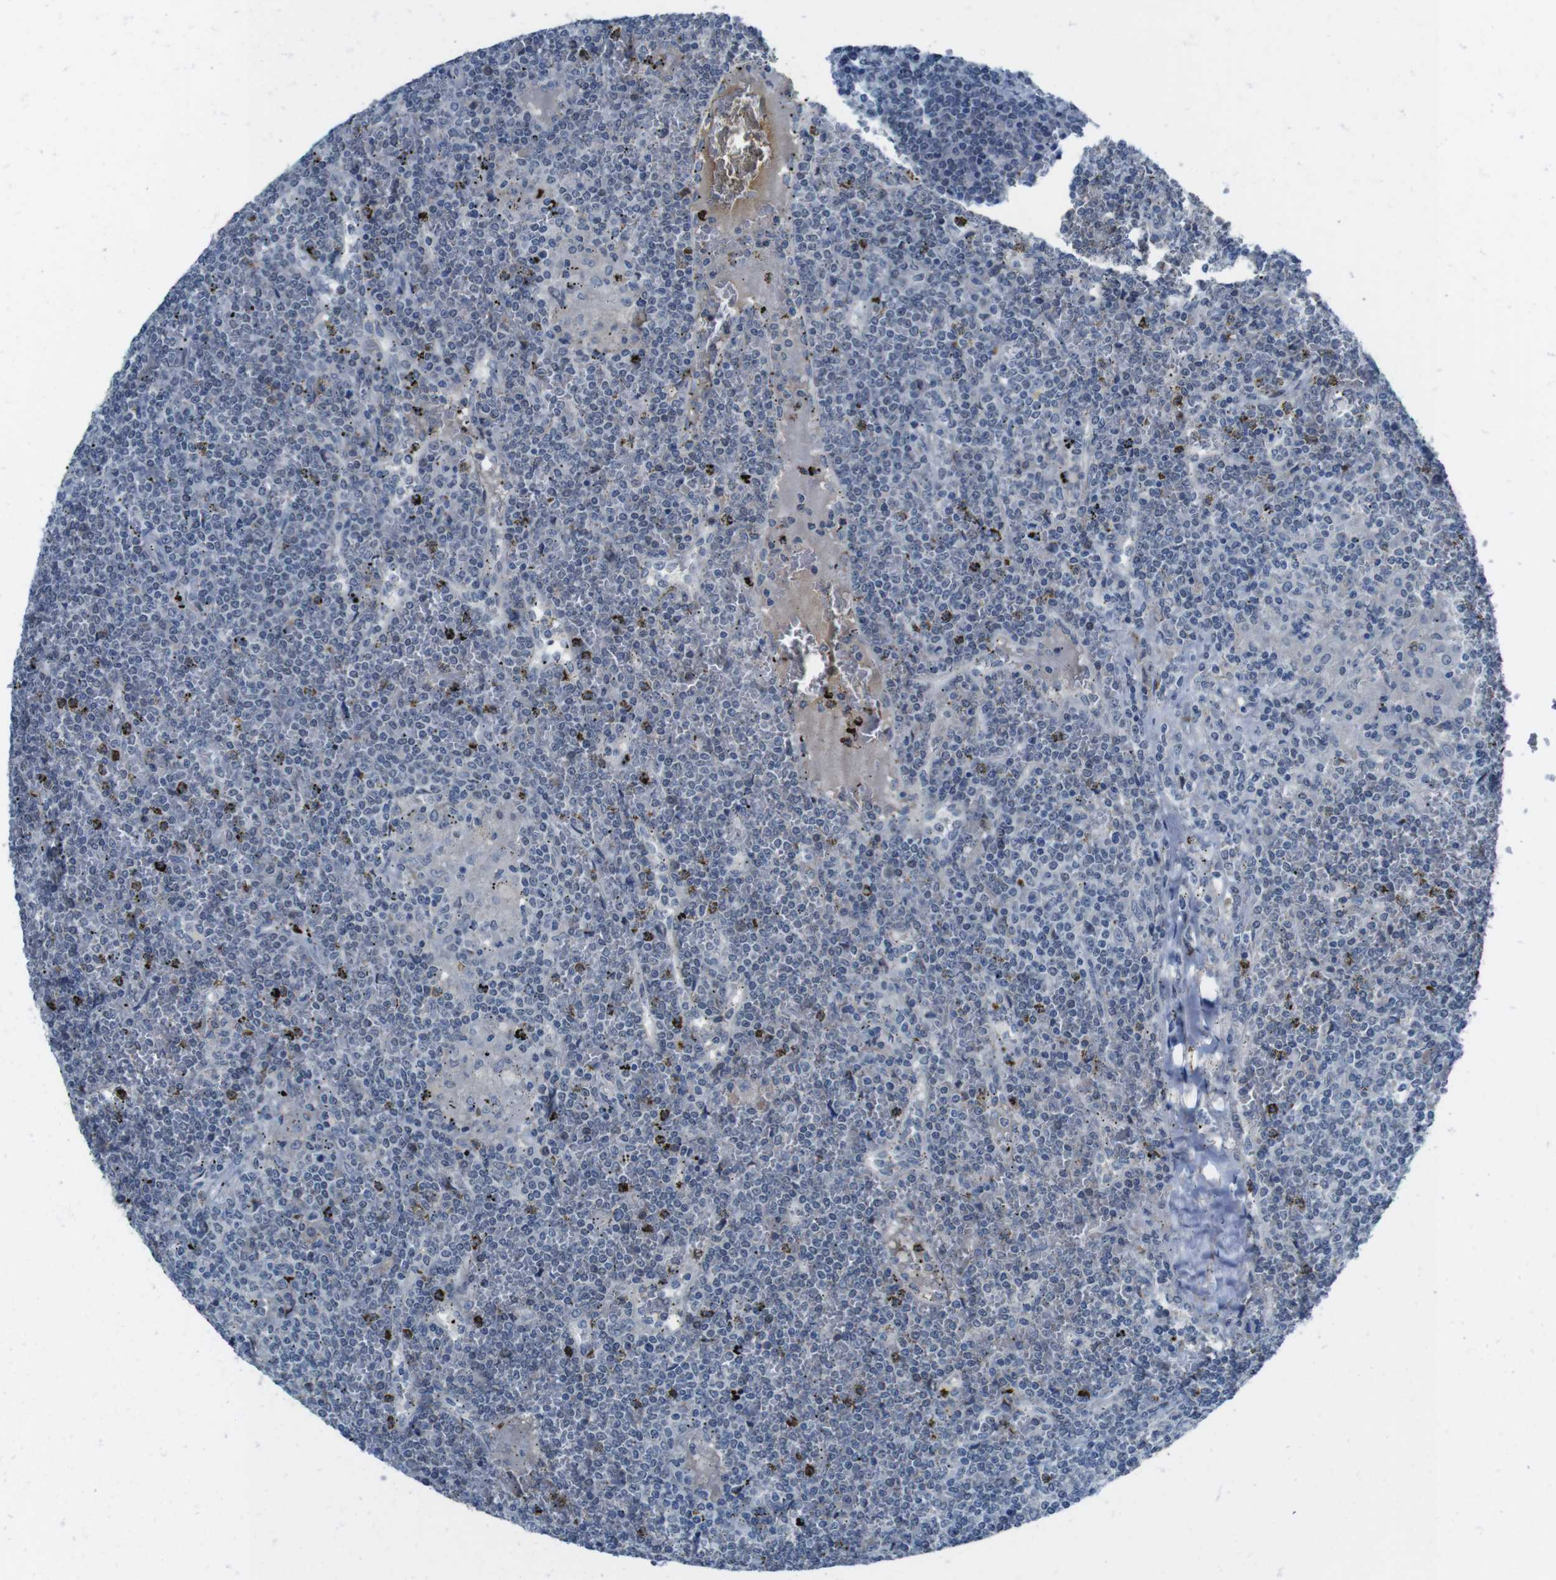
{"staining": {"intensity": "negative", "quantity": "none", "location": "none"}, "tissue": "lymphoma", "cell_type": "Tumor cells", "image_type": "cancer", "snomed": [{"axis": "morphology", "description": "Malignant lymphoma, non-Hodgkin's type, Low grade"}, {"axis": "topography", "description": "Spleen"}], "caption": "Immunohistochemistry (IHC) image of neoplastic tissue: low-grade malignant lymphoma, non-Hodgkin's type stained with DAB displays no significant protein expression in tumor cells. (Stains: DAB (3,3'-diaminobenzidine) immunohistochemistry (IHC) with hematoxylin counter stain, Microscopy: brightfield microscopy at high magnification).", "gene": "CDHR2", "patient": {"sex": "female", "age": 19}}